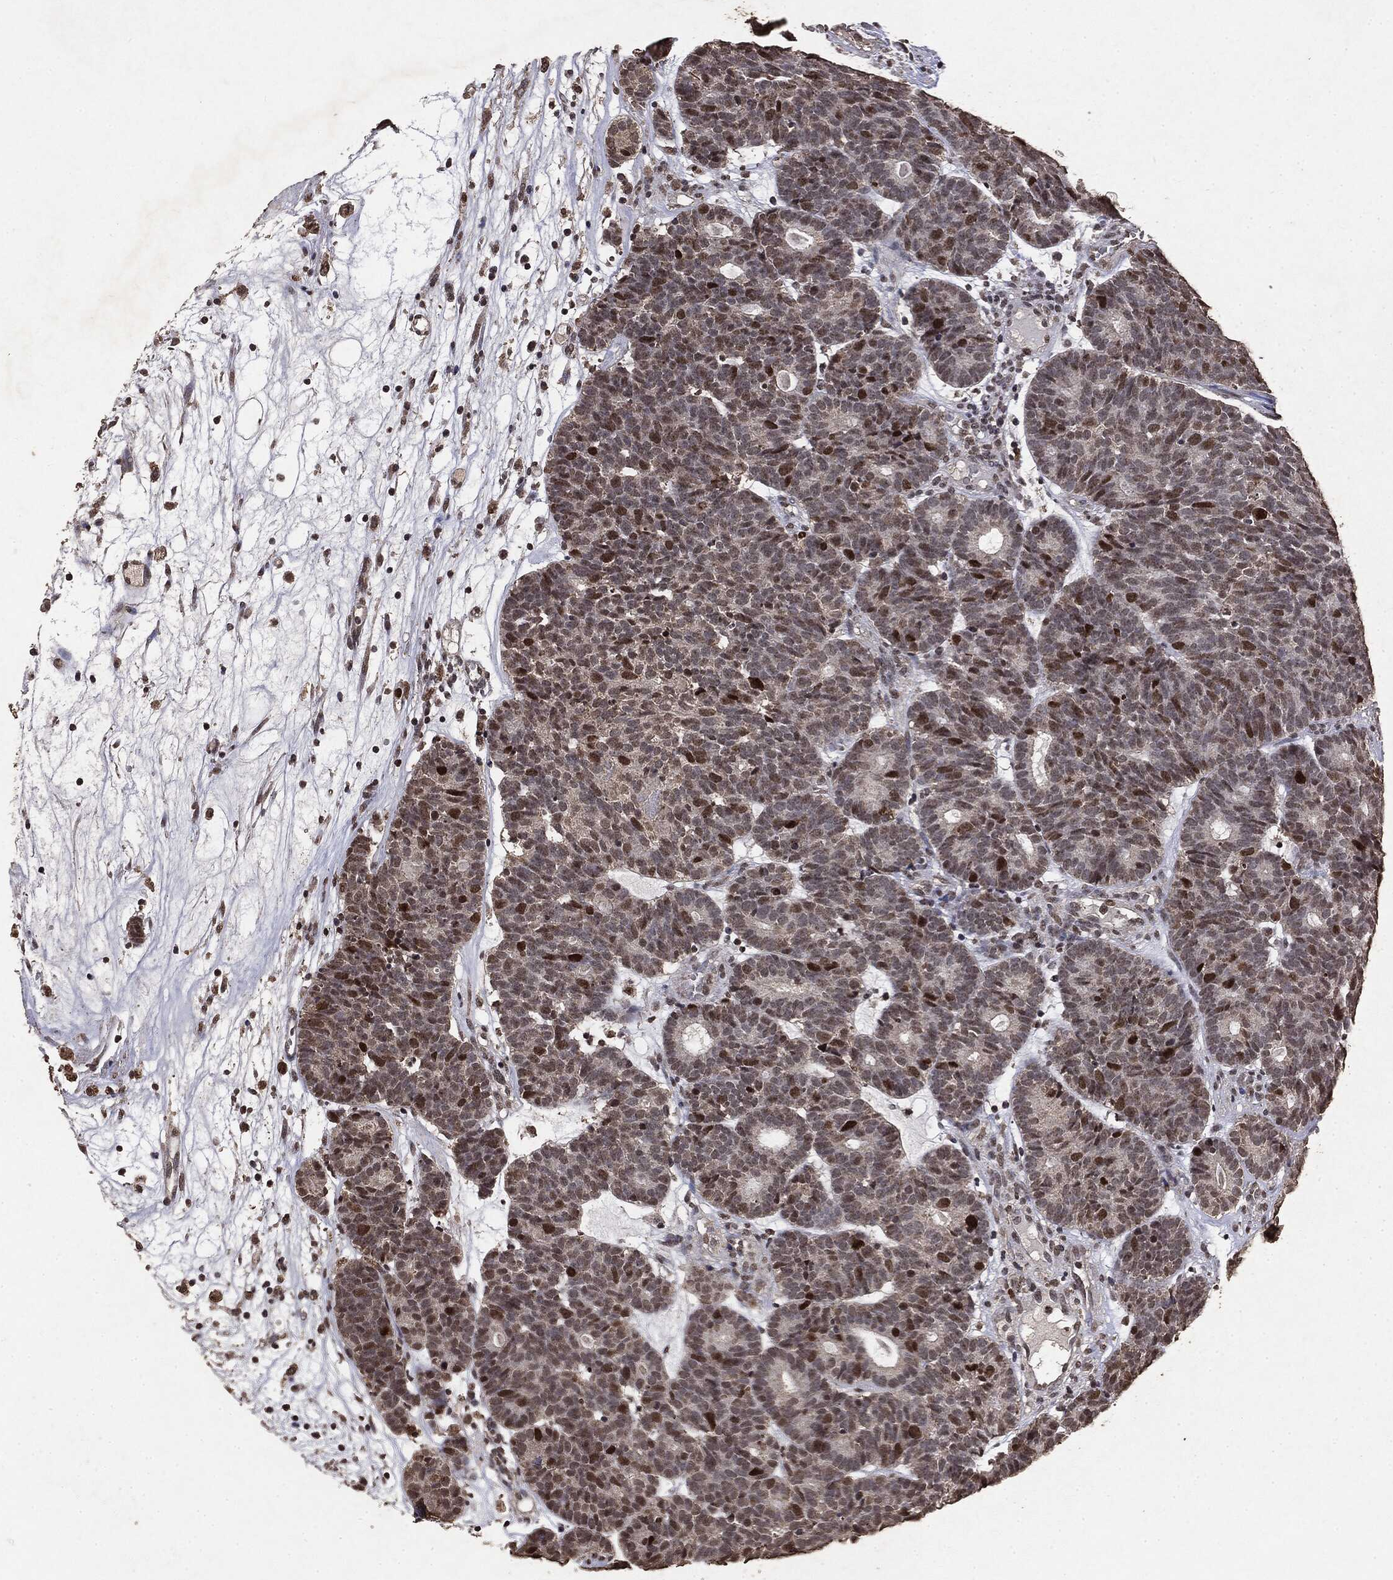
{"staining": {"intensity": "moderate", "quantity": ">75%", "location": "nuclear"}, "tissue": "head and neck cancer", "cell_type": "Tumor cells", "image_type": "cancer", "snomed": [{"axis": "morphology", "description": "Adenocarcinoma, NOS"}, {"axis": "topography", "description": "Head-Neck"}], "caption": "A photomicrograph showing moderate nuclear staining in approximately >75% of tumor cells in head and neck cancer, as visualized by brown immunohistochemical staining.", "gene": "RAD18", "patient": {"sex": "female", "age": 81}}